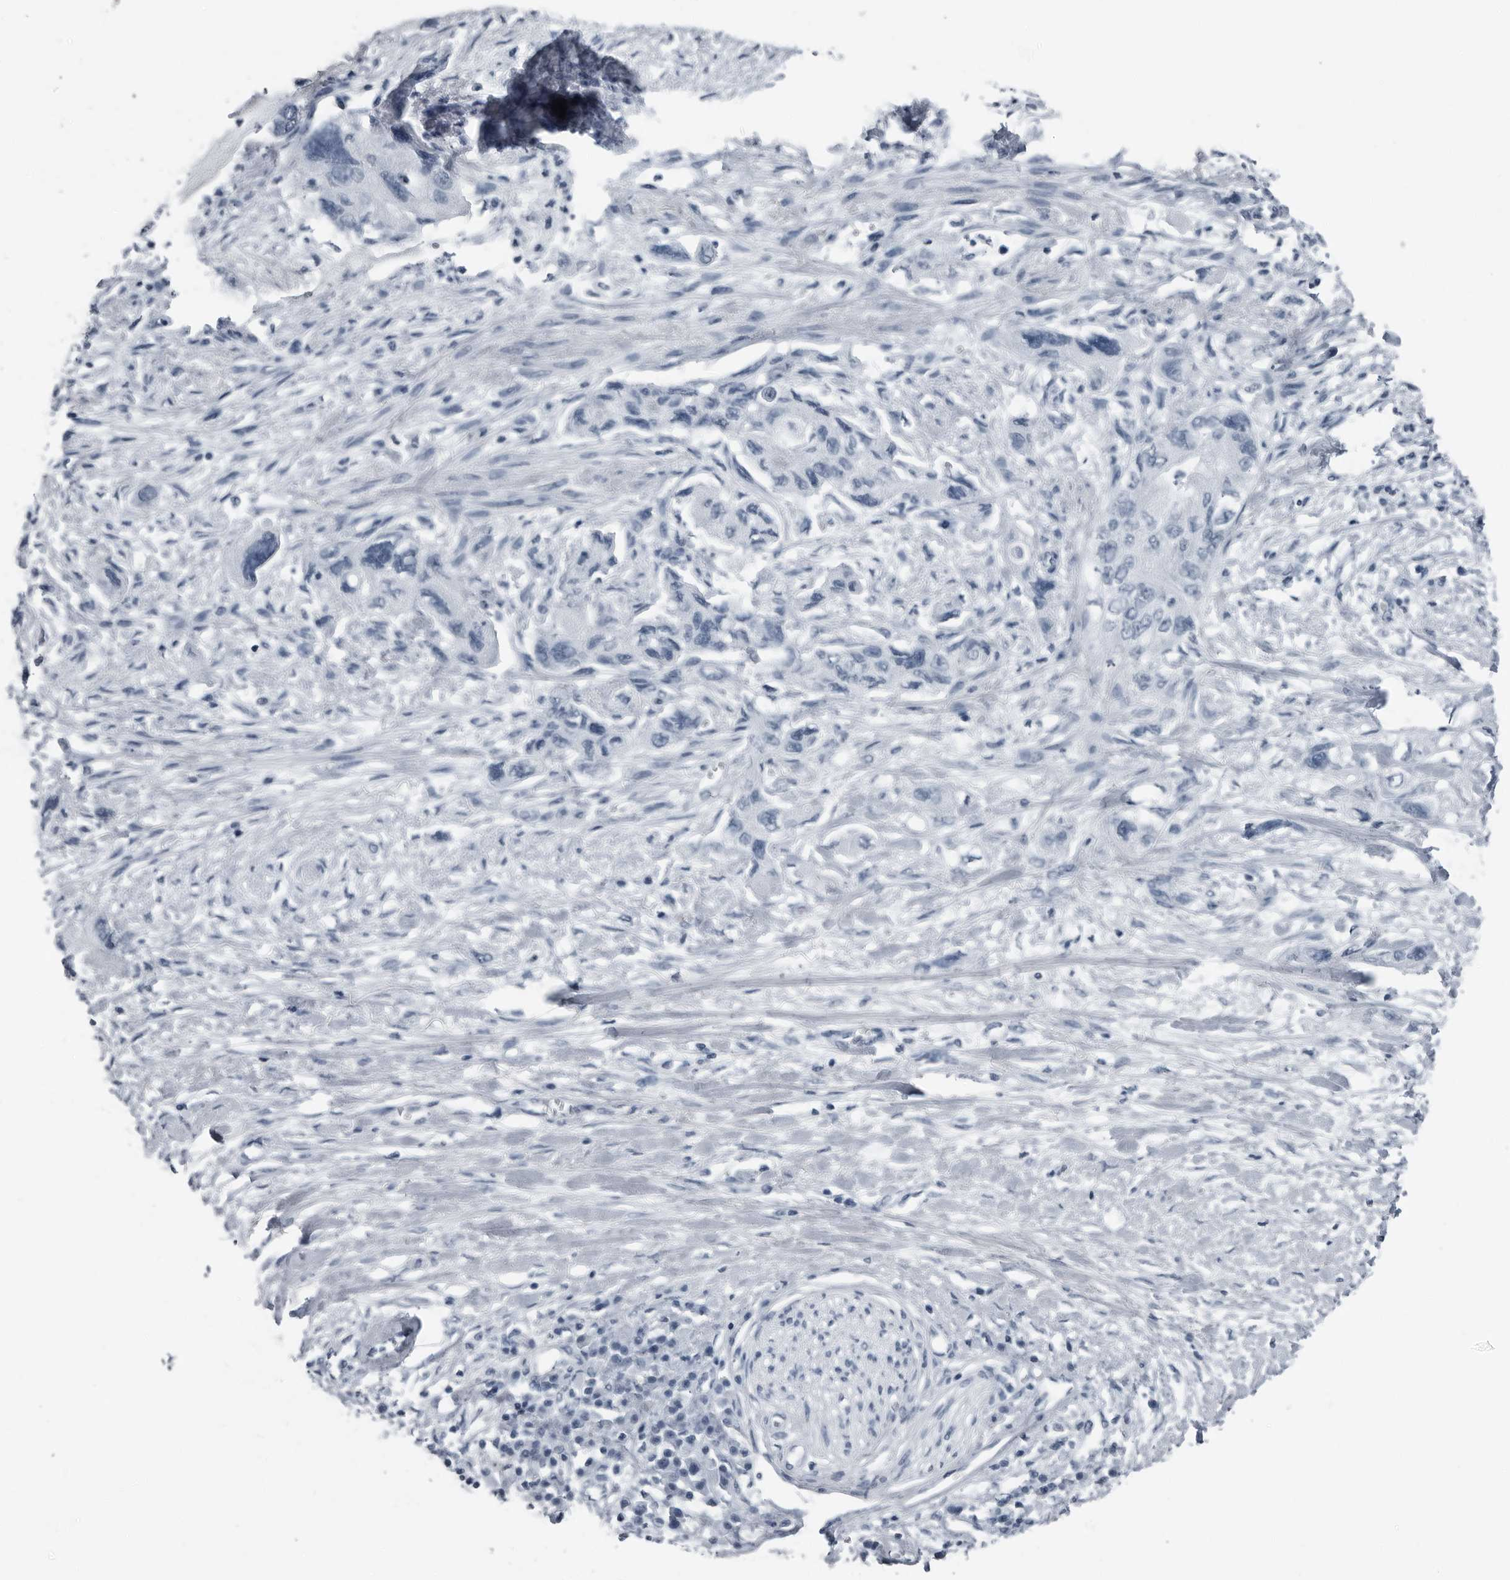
{"staining": {"intensity": "negative", "quantity": "none", "location": "none"}, "tissue": "pancreatic cancer", "cell_type": "Tumor cells", "image_type": "cancer", "snomed": [{"axis": "morphology", "description": "Adenocarcinoma, NOS"}, {"axis": "topography", "description": "Pancreas"}], "caption": "Immunohistochemistry (IHC) of human pancreatic adenocarcinoma exhibits no staining in tumor cells.", "gene": "PRSS1", "patient": {"sex": "female", "age": 73}}